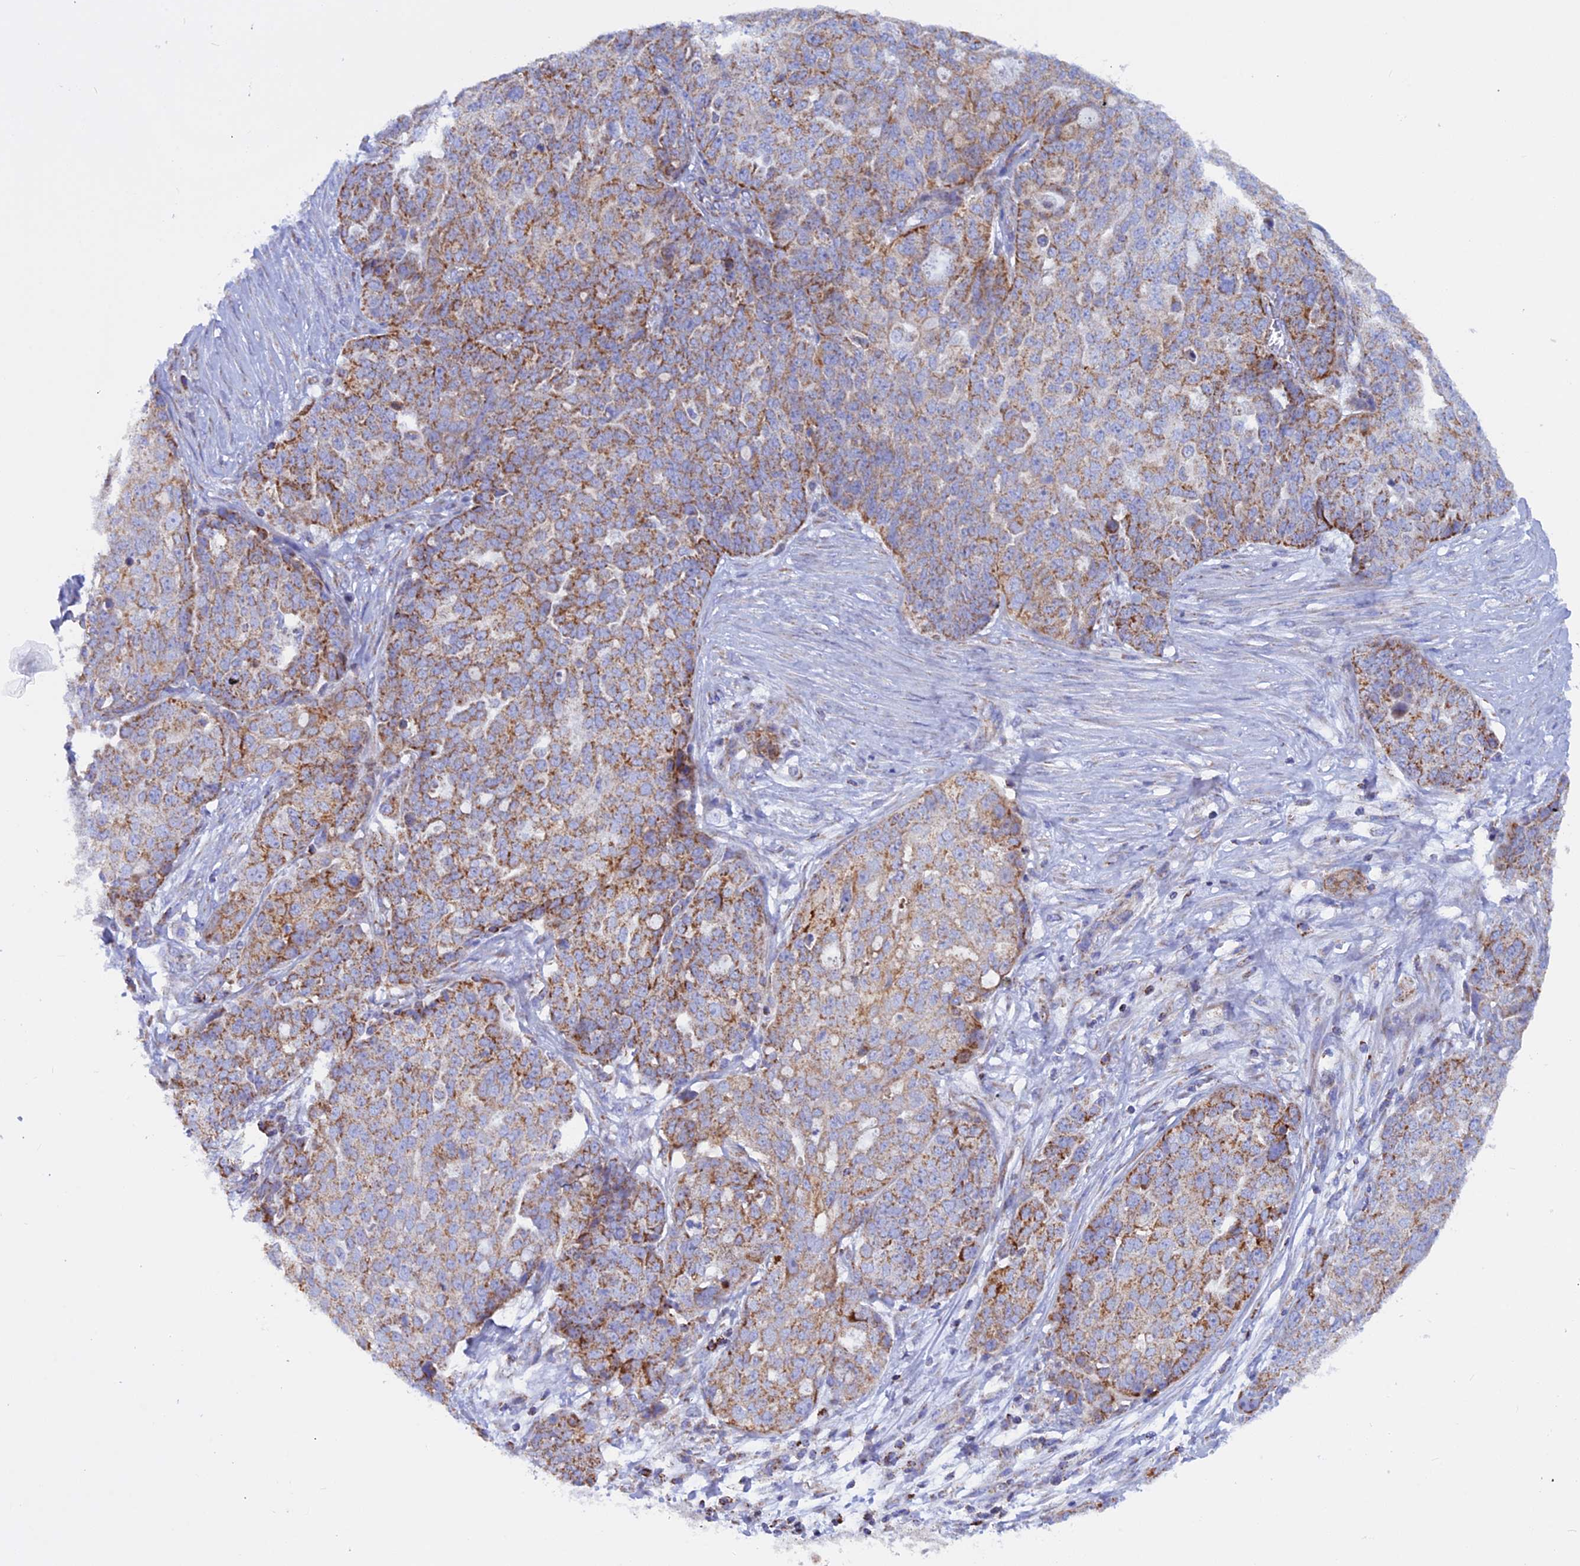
{"staining": {"intensity": "moderate", "quantity": ">75%", "location": "cytoplasmic/membranous"}, "tissue": "ovarian cancer", "cell_type": "Tumor cells", "image_type": "cancer", "snomed": [{"axis": "morphology", "description": "Cystadenocarcinoma, serous, NOS"}, {"axis": "topography", "description": "Soft tissue"}, {"axis": "topography", "description": "Ovary"}], "caption": "Immunohistochemical staining of human ovarian cancer reveals medium levels of moderate cytoplasmic/membranous expression in about >75% of tumor cells.", "gene": "GCDH", "patient": {"sex": "female", "age": 57}}